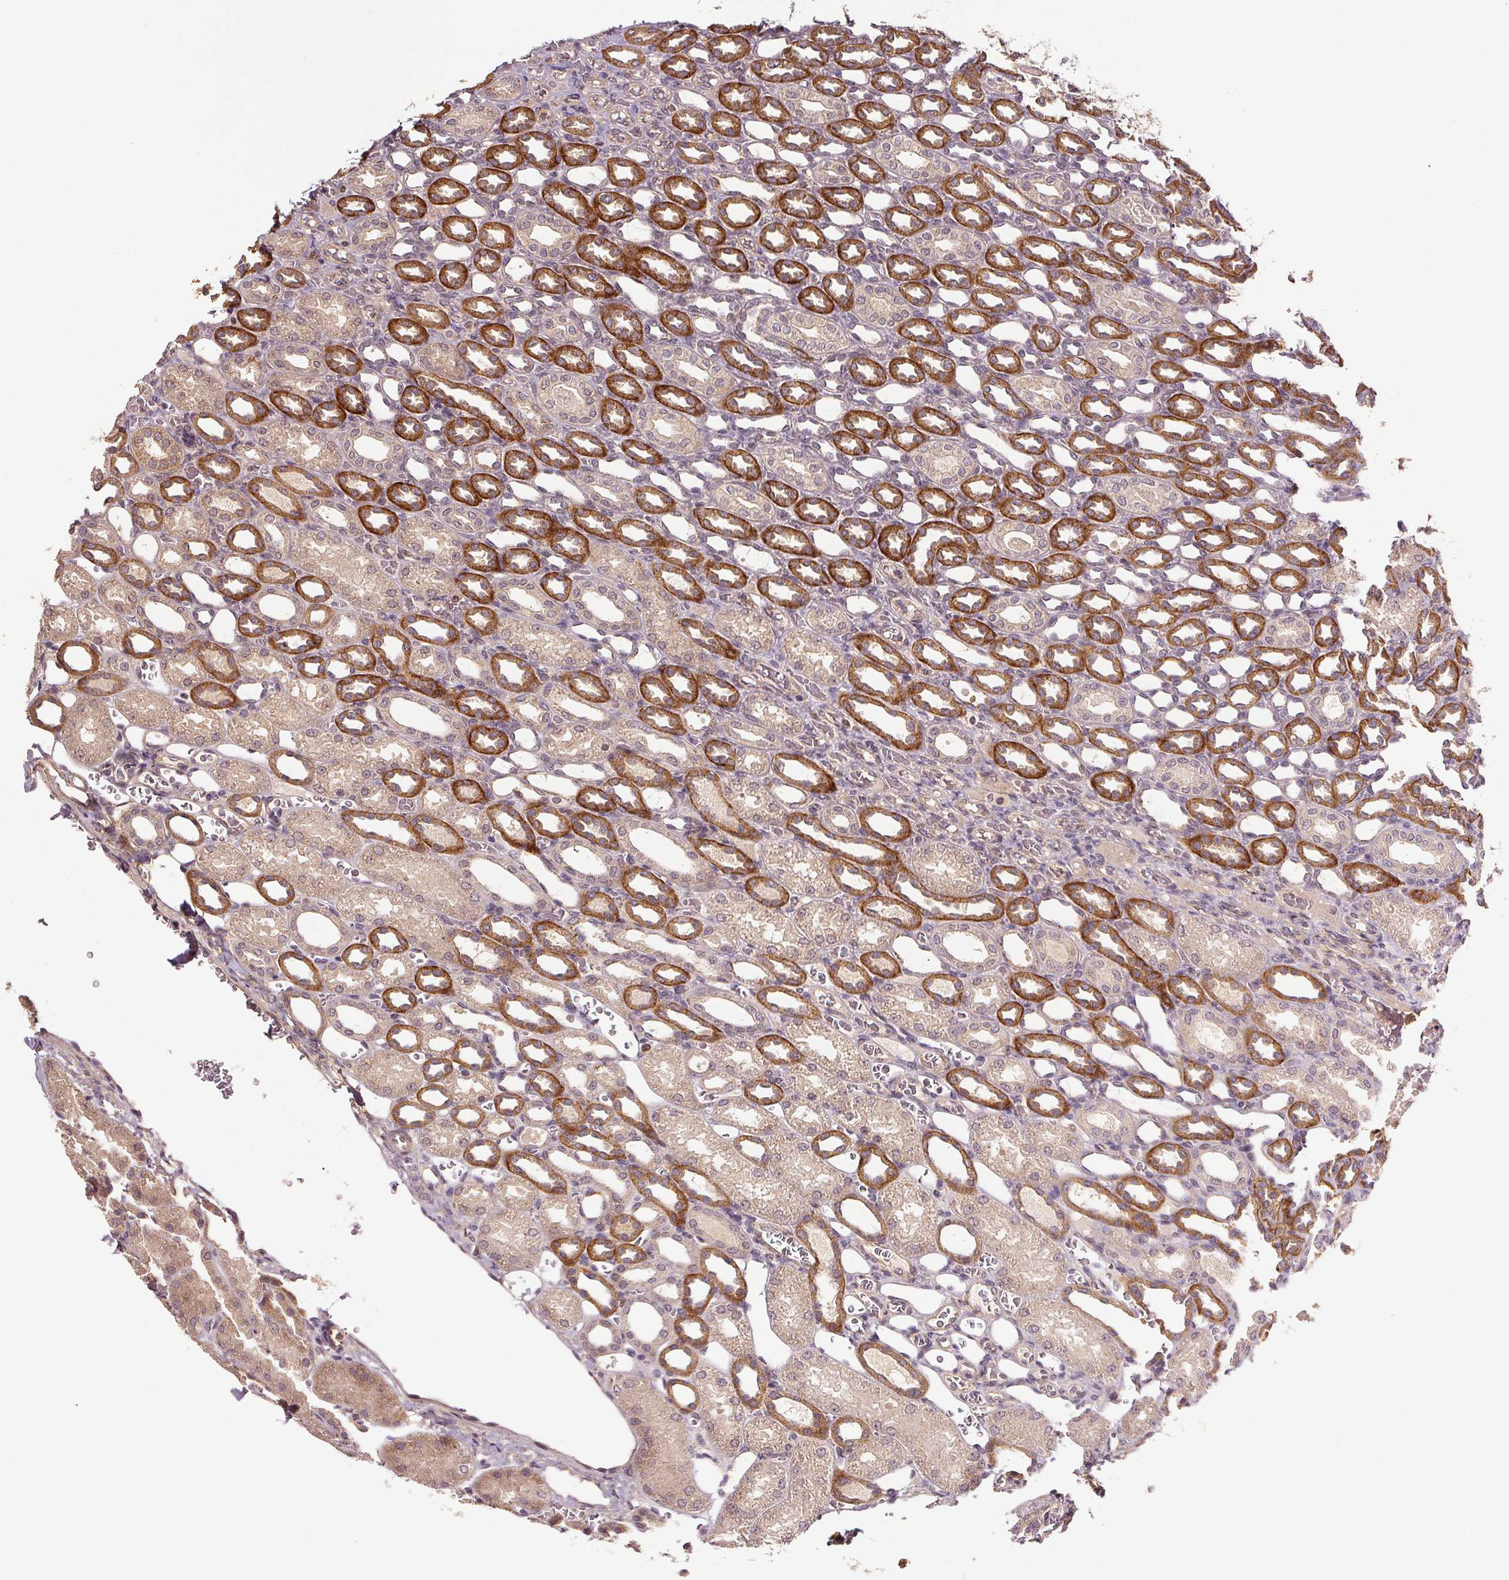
{"staining": {"intensity": "negative", "quantity": "none", "location": "none"}, "tissue": "kidney", "cell_type": "Cells in glomeruli", "image_type": "normal", "snomed": [{"axis": "morphology", "description": "Normal tissue, NOS"}, {"axis": "topography", "description": "Kidney"}], "caption": "High power microscopy photomicrograph of an IHC micrograph of unremarkable kidney, revealing no significant positivity in cells in glomeruli.", "gene": "EPHB3", "patient": {"sex": "male", "age": 2}}